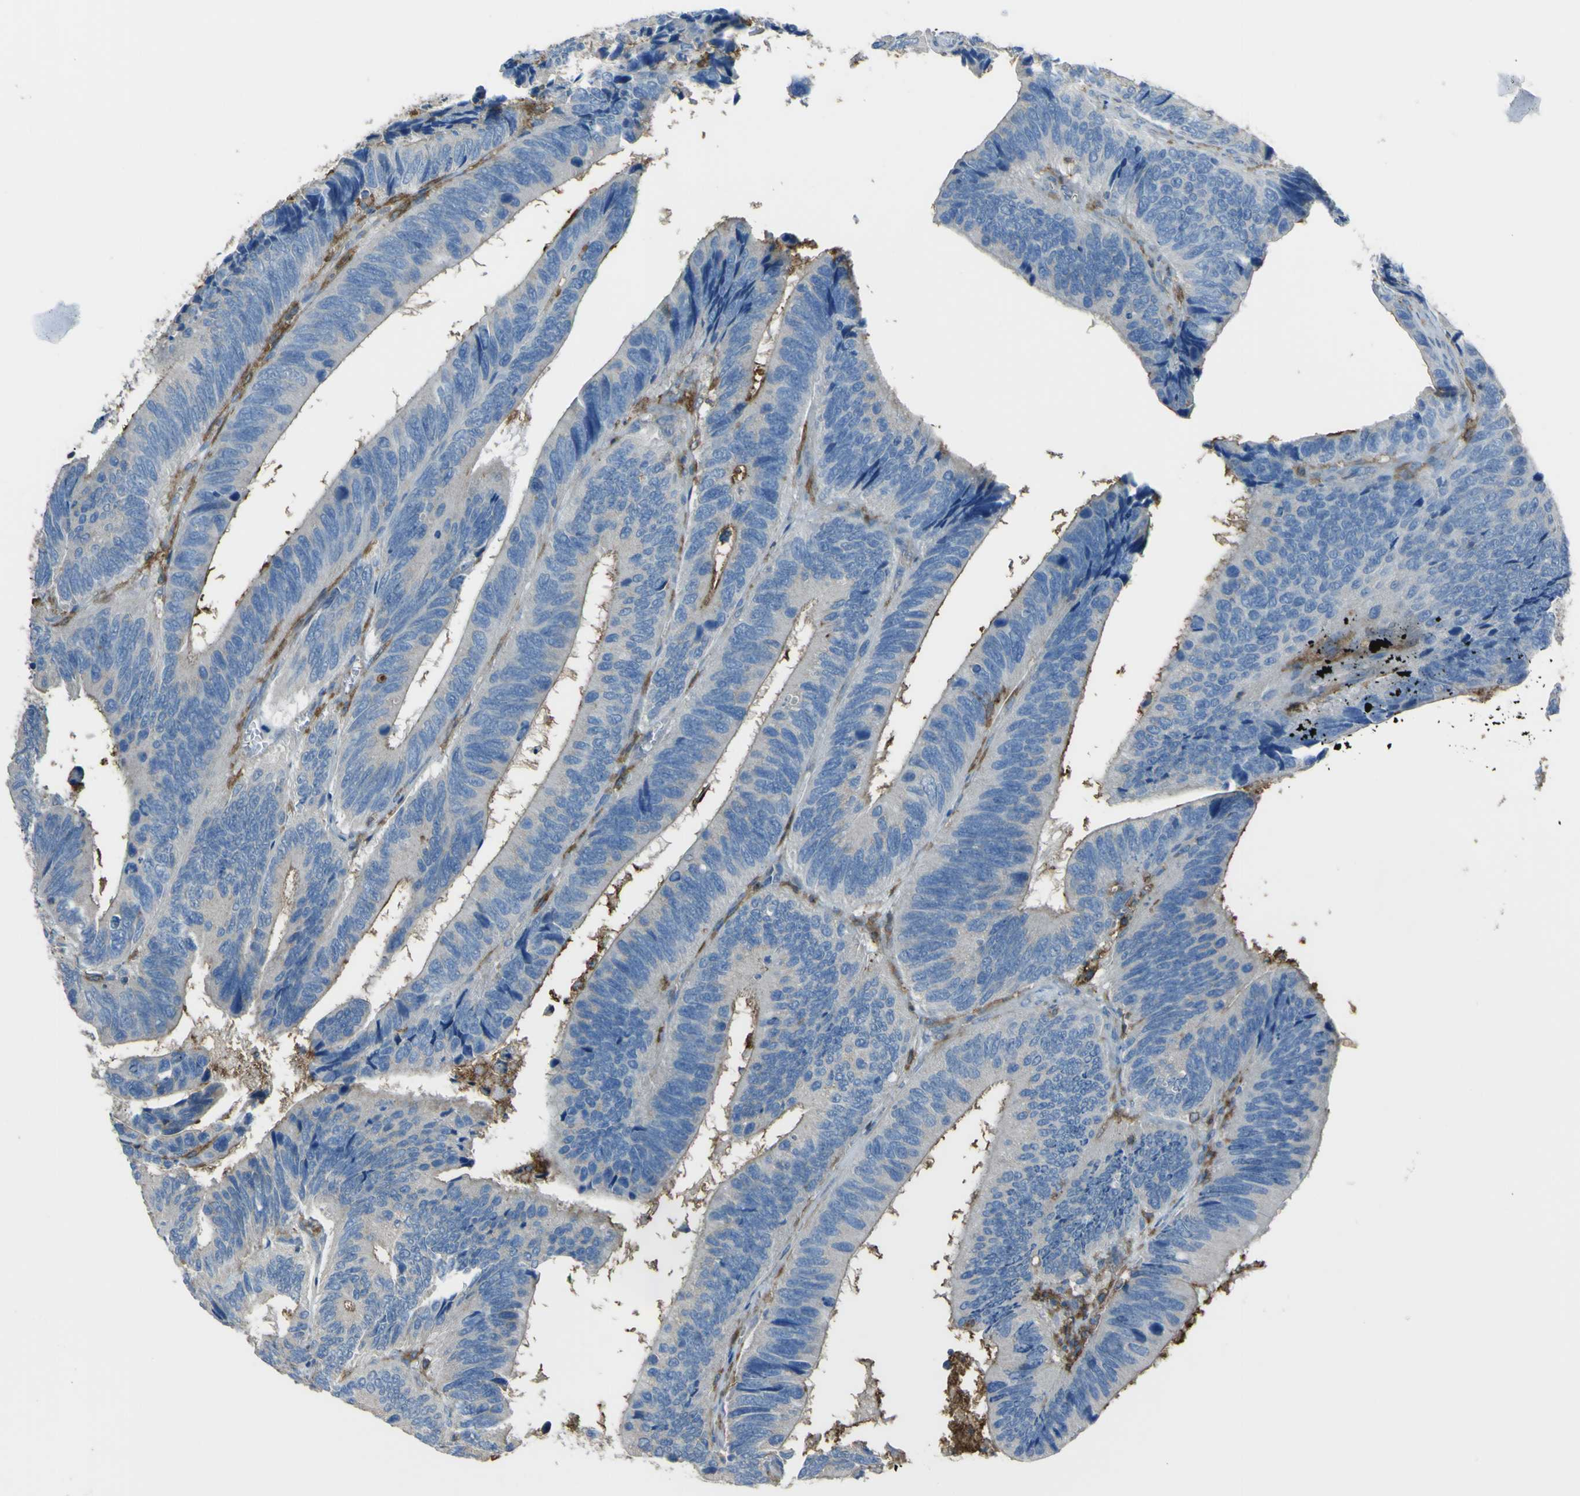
{"staining": {"intensity": "moderate", "quantity": "25%-75%", "location": "cytoplasmic/membranous"}, "tissue": "colorectal cancer", "cell_type": "Tumor cells", "image_type": "cancer", "snomed": [{"axis": "morphology", "description": "Adenocarcinoma, NOS"}, {"axis": "topography", "description": "Colon"}], "caption": "The micrograph displays staining of colorectal cancer, revealing moderate cytoplasmic/membranous protein expression (brown color) within tumor cells.", "gene": "LAIR1", "patient": {"sex": "male", "age": 72}}